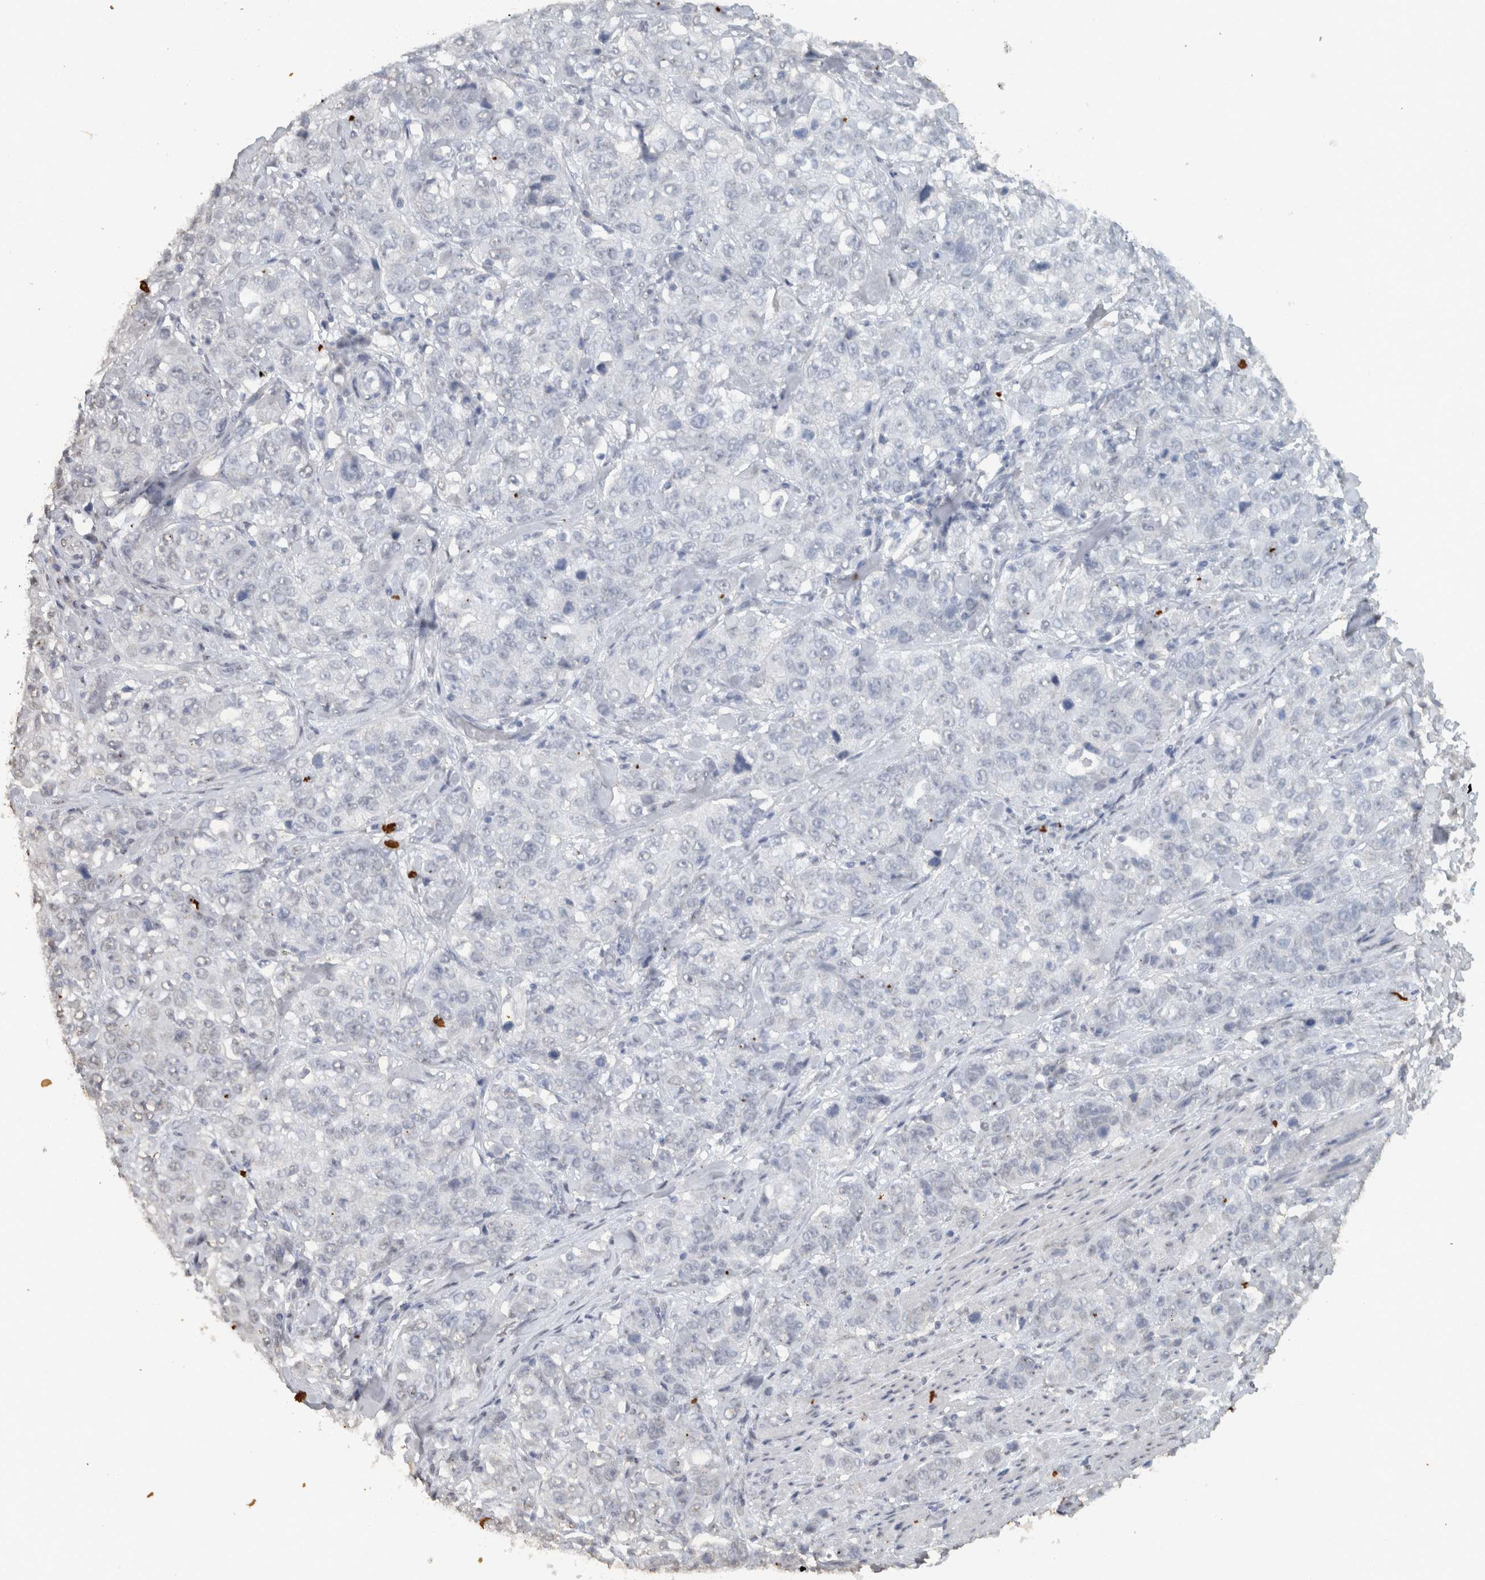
{"staining": {"intensity": "negative", "quantity": "none", "location": "none"}, "tissue": "stomach cancer", "cell_type": "Tumor cells", "image_type": "cancer", "snomed": [{"axis": "morphology", "description": "Adenocarcinoma, NOS"}, {"axis": "topography", "description": "Stomach"}], "caption": "Immunohistochemistry of adenocarcinoma (stomach) reveals no staining in tumor cells.", "gene": "HAND2", "patient": {"sex": "male", "age": 48}}